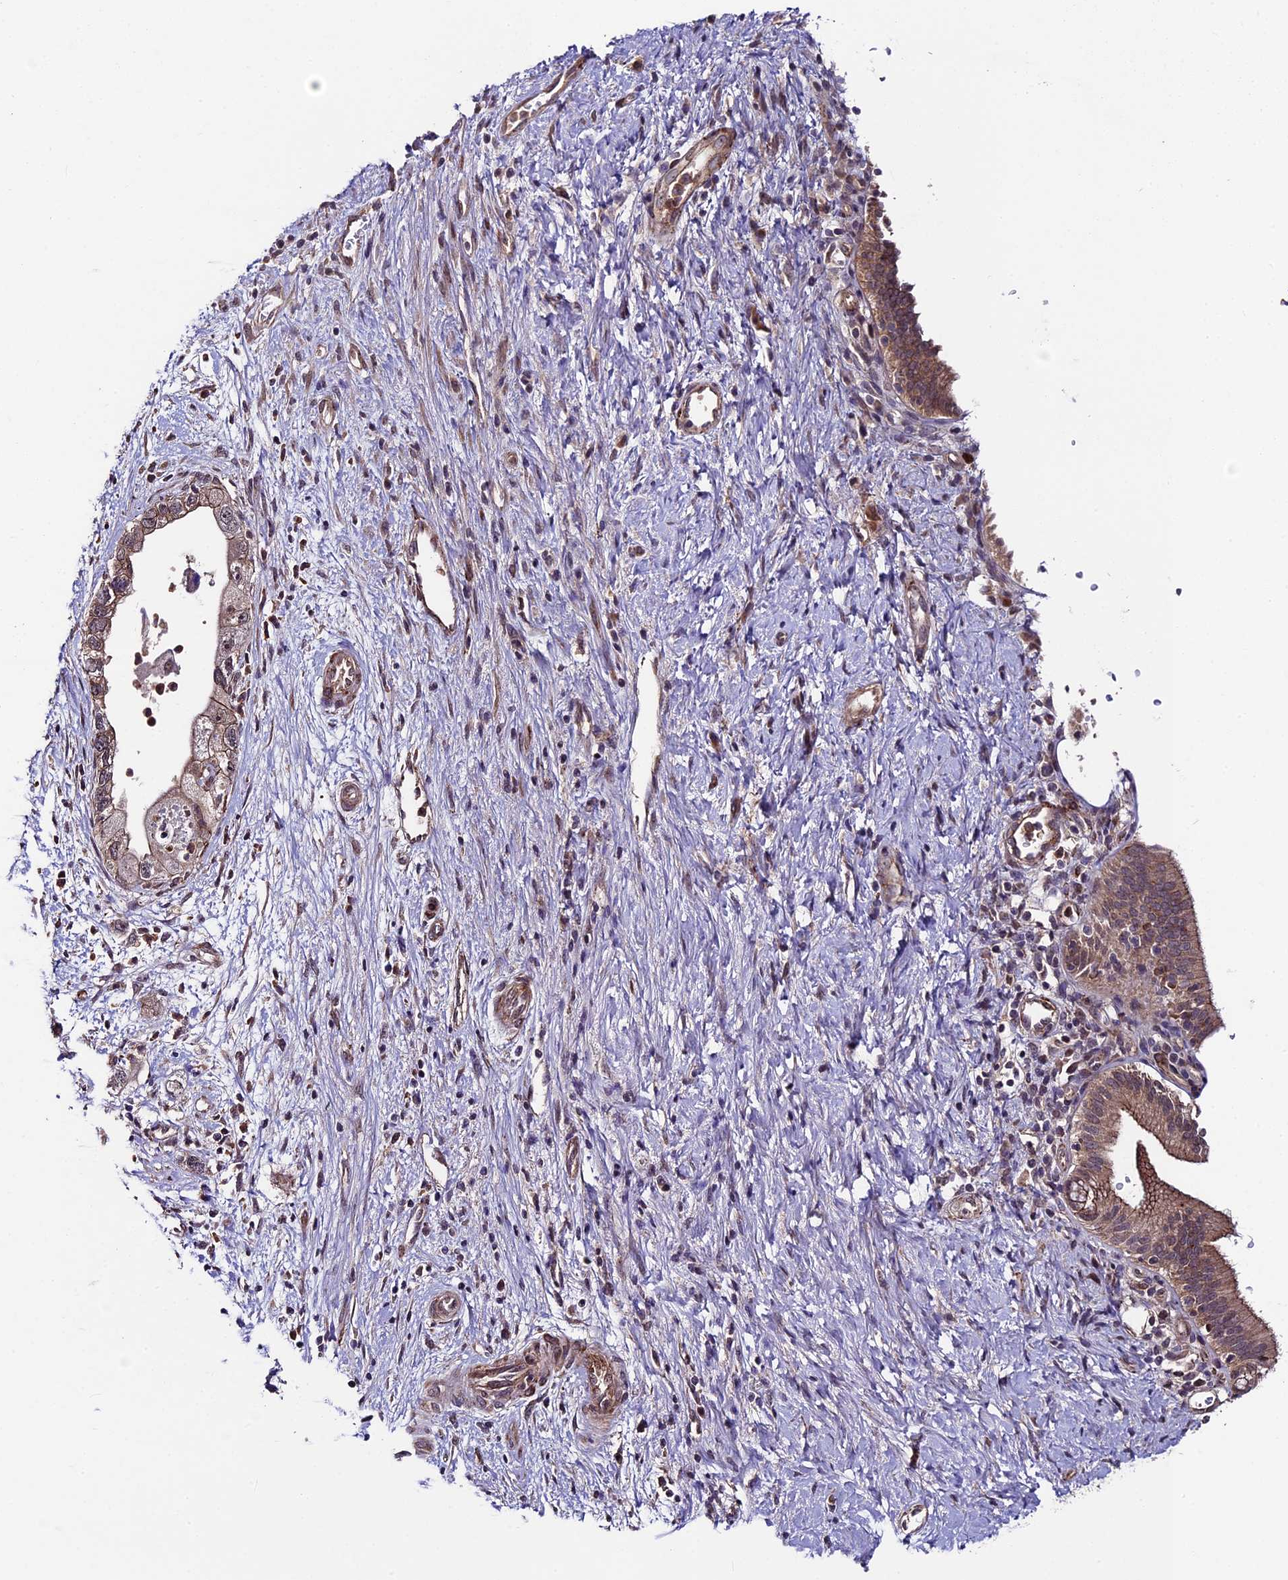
{"staining": {"intensity": "moderate", "quantity": ">75%", "location": "cytoplasmic/membranous"}, "tissue": "pancreatic cancer", "cell_type": "Tumor cells", "image_type": "cancer", "snomed": [{"axis": "morphology", "description": "Adenocarcinoma, NOS"}, {"axis": "topography", "description": "Pancreas"}], "caption": "The image exhibits a brown stain indicating the presence of a protein in the cytoplasmic/membranous of tumor cells in pancreatic cancer.", "gene": "SIPA1L3", "patient": {"sex": "female", "age": 73}}